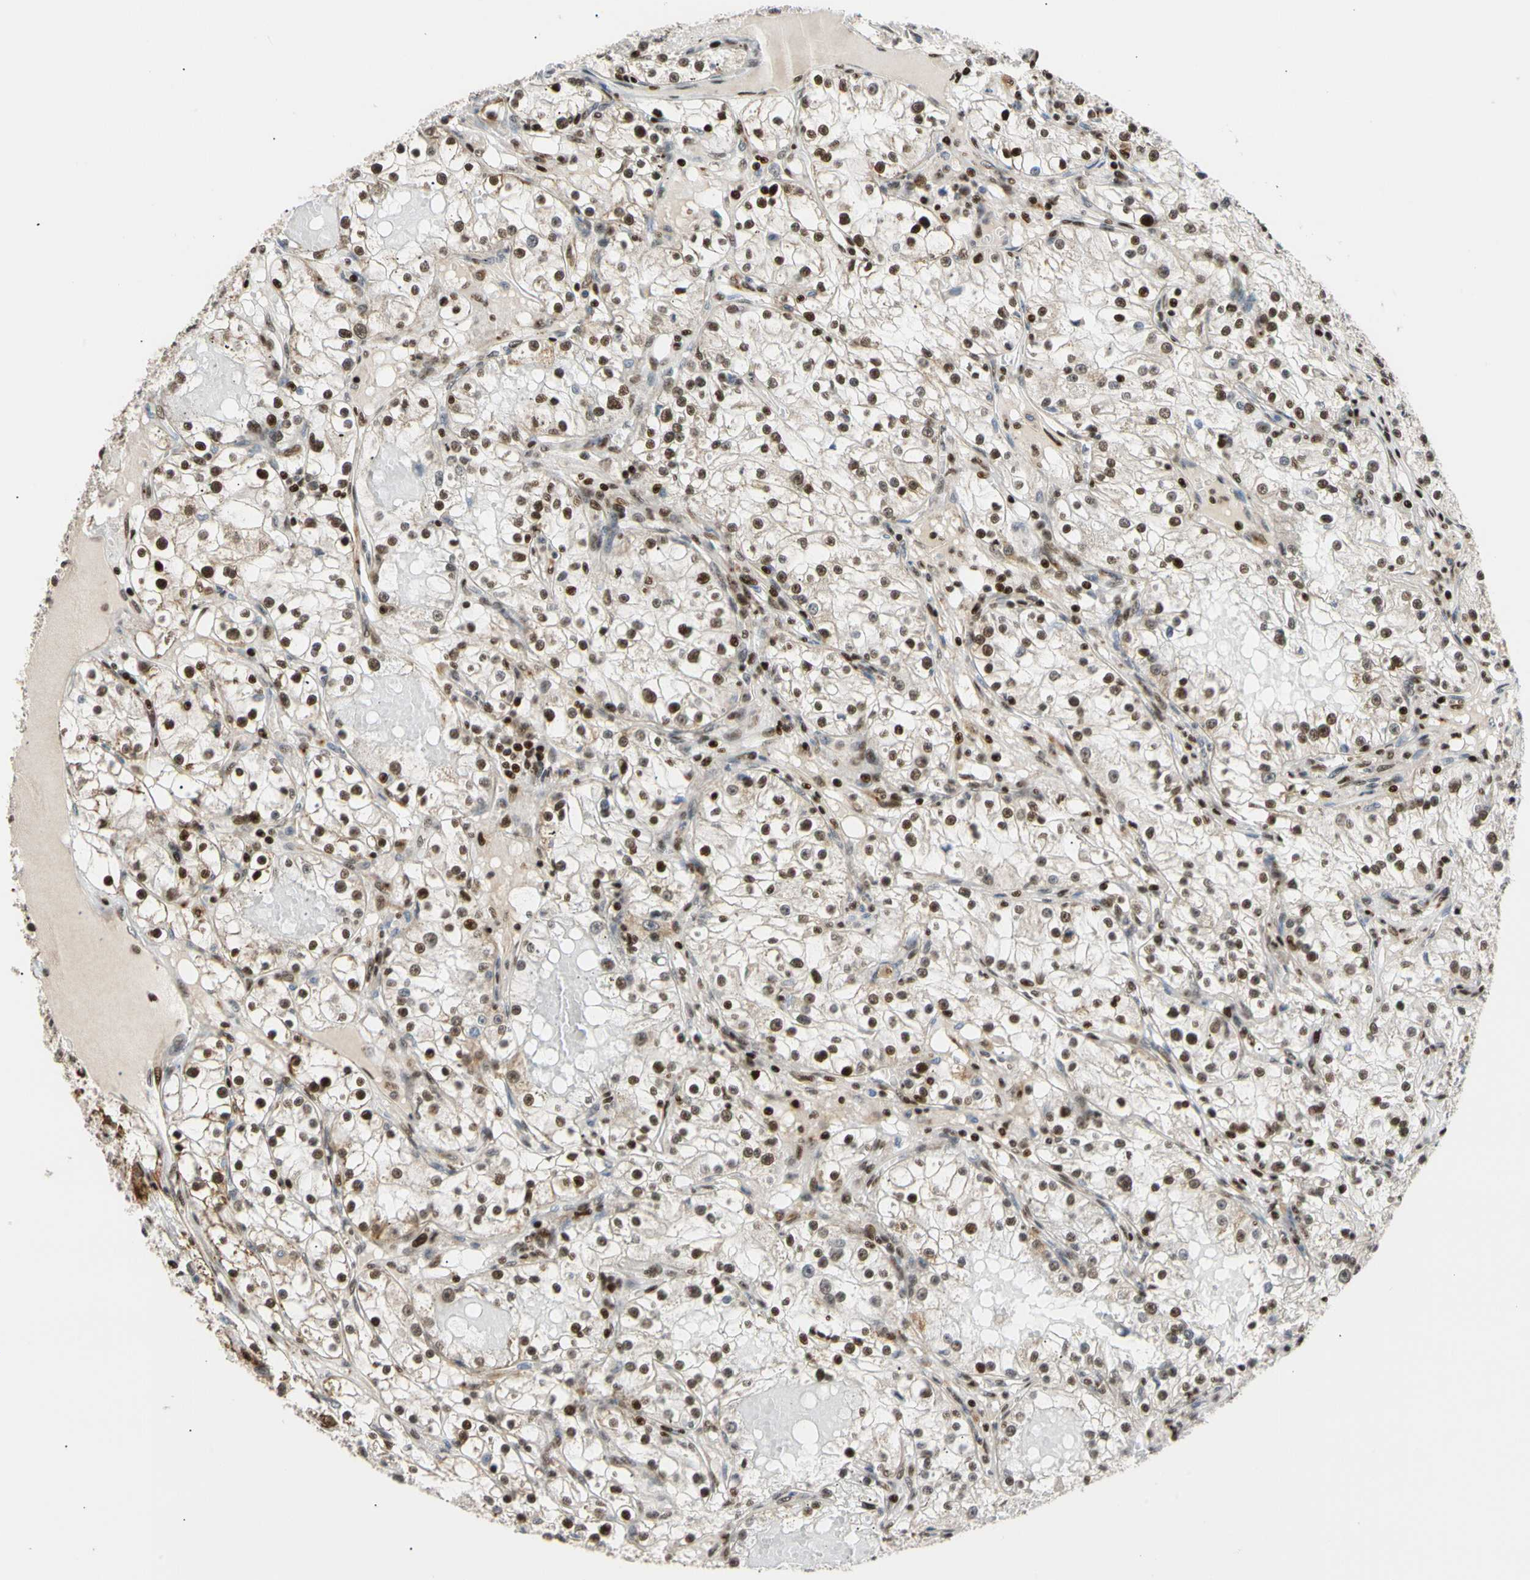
{"staining": {"intensity": "moderate", "quantity": ">75%", "location": "cytoplasmic/membranous,nuclear"}, "tissue": "renal cancer", "cell_type": "Tumor cells", "image_type": "cancer", "snomed": [{"axis": "morphology", "description": "Adenocarcinoma, NOS"}, {"axis": "topography", "description": "Kidney"}], "caption": "IHC (DAB (3,3'-diaminobenzidine)) staining of renal cancer exhibits moderate cytoplasmic/membranous and nuclear protein staining in about >75% of tumor cells.", "gene": "E2F1", "patient": {"sex": "male", "age": 56}}